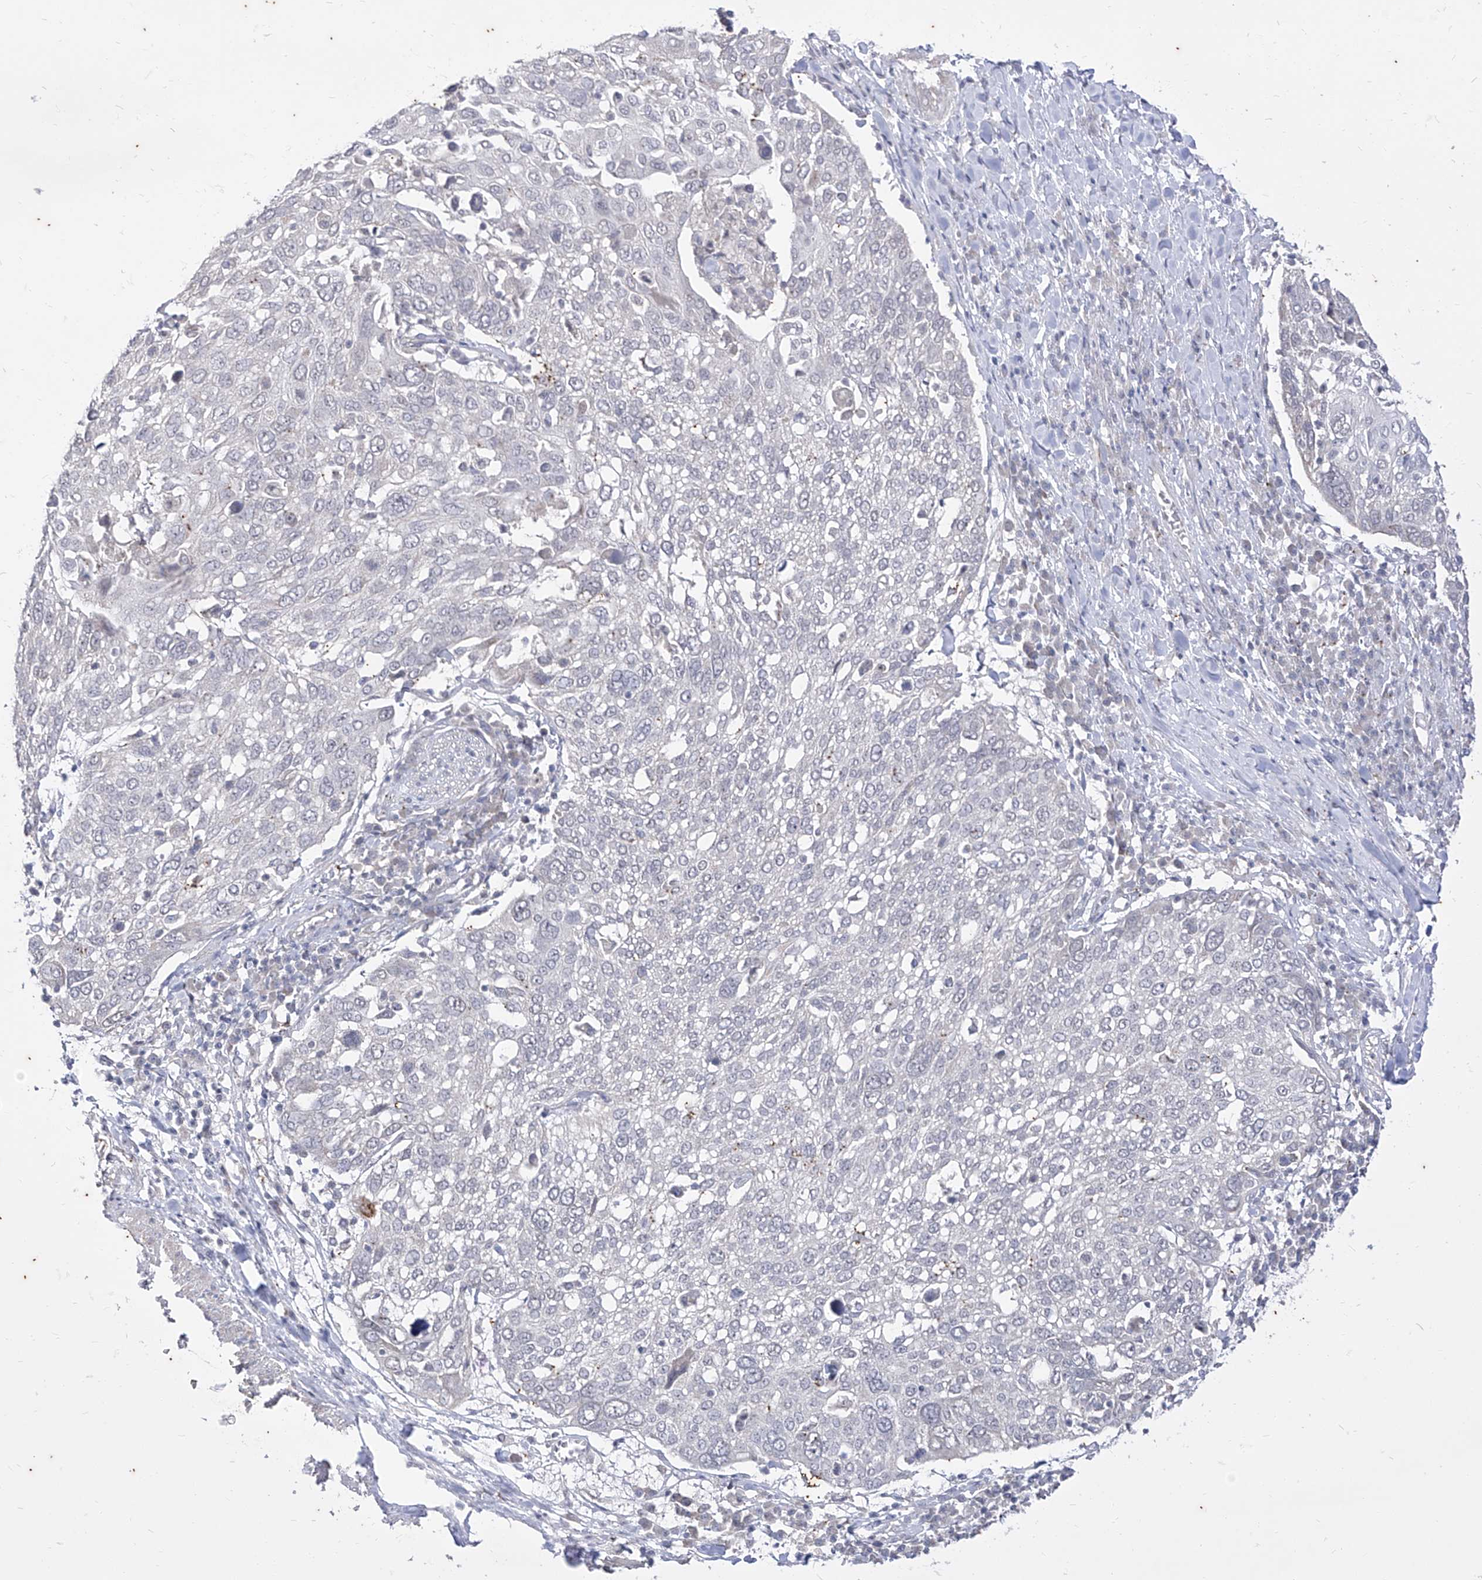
{"staining": {"intensity": "negative", "quantity": "none", "location": "none"}, "tissue": "lung cancer", "cell_type": "Tumor cells", "image_type": "cancer", "snomed": [{"axis": "morphology", "description": "Squamous cell carcinoma, NOS"}, {"axis": "topography", "description": "Lung"}], "caption": "The histopathology image reveals no significant staining in tumor cells of squamous cell carcinoma (lung).", "gene": "PHF20L1", "patient": {"sex": "male", "age": 65}}